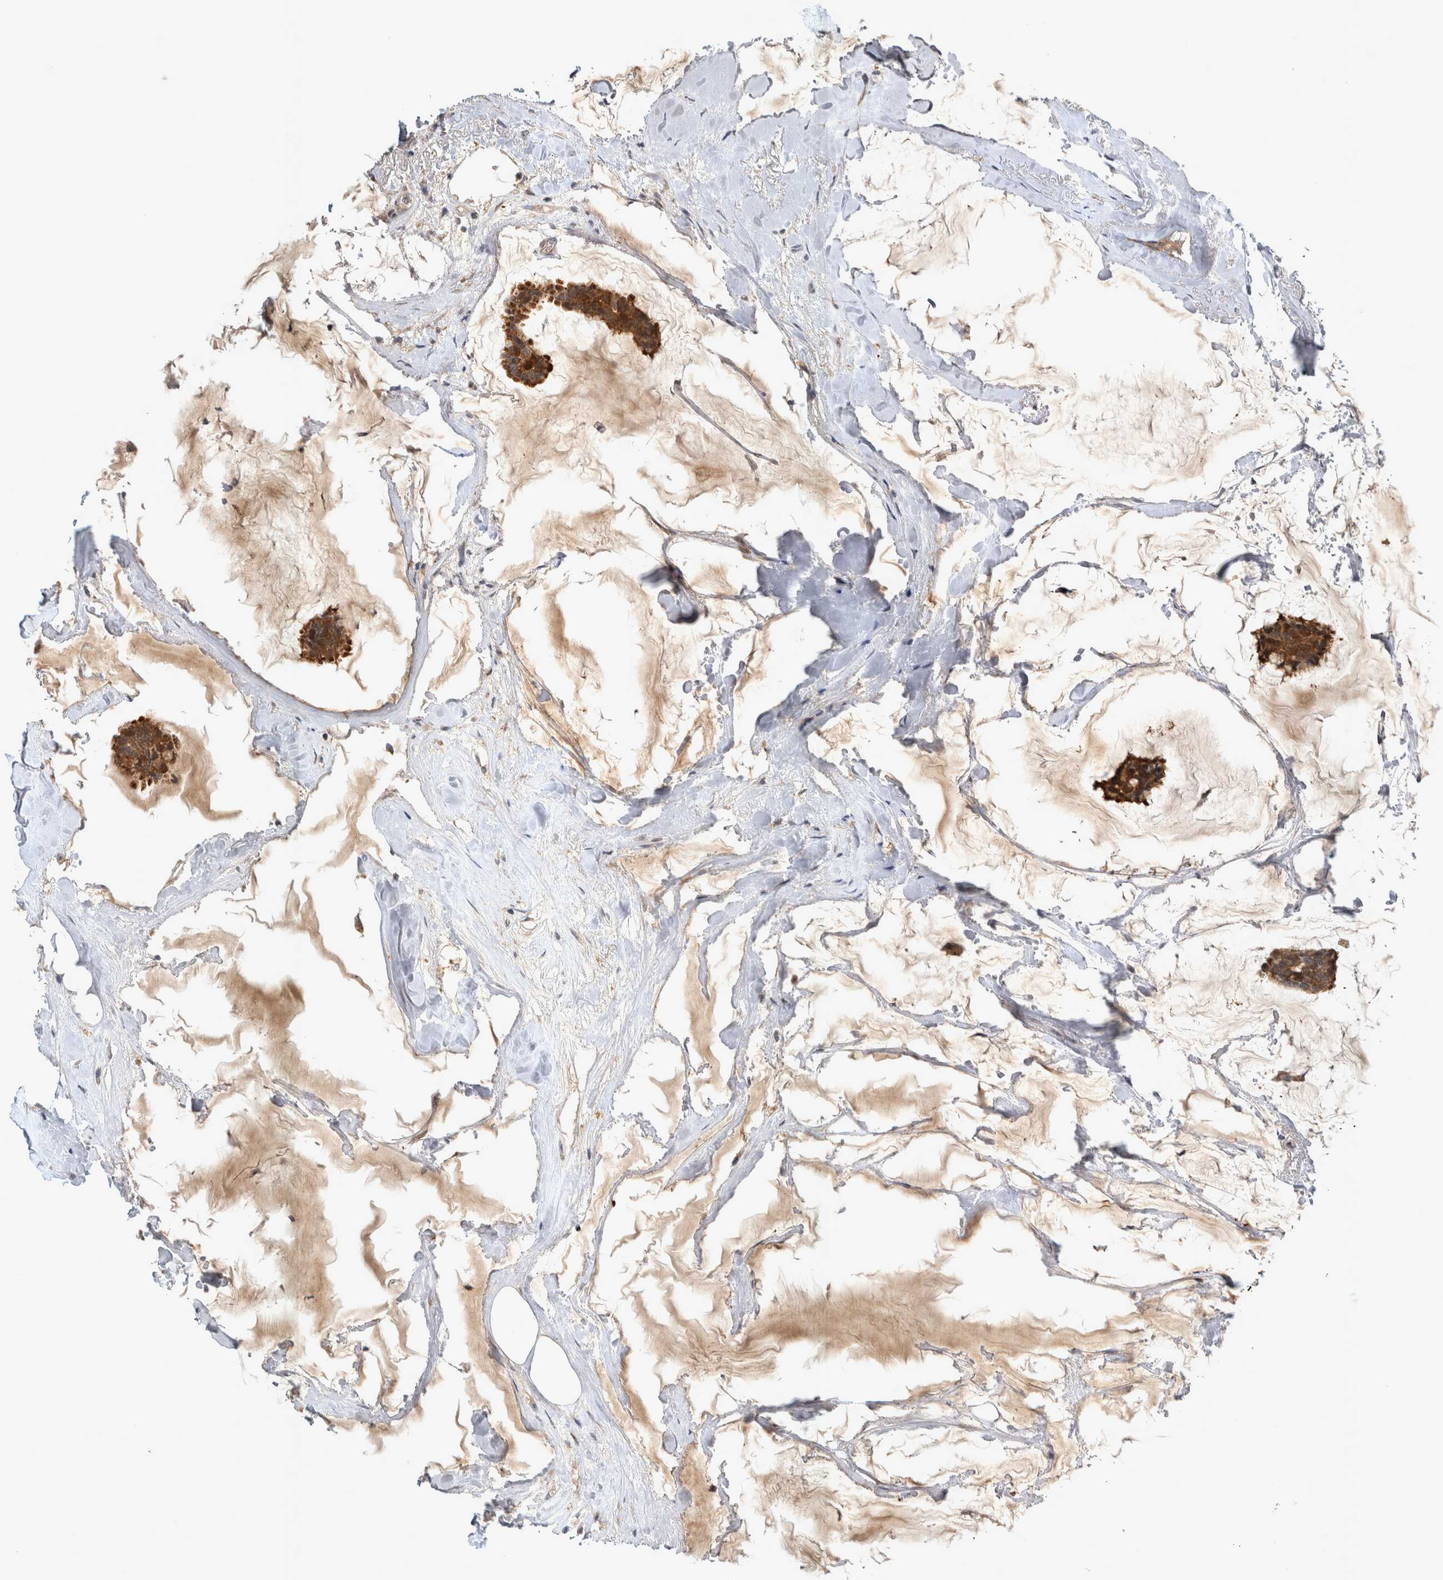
{"staining": {"intensity": "moderate", "quantity": ">75%", "location": "cytoplasmic/membranous"}, "tissue": "breast cancer", "cell_type": "Tumor cells", "image_type": "cancer", "snomed": [{"axis": "morphology", "description": "Duct carcinoma"}, {"axis": "topography", "description": "Breast"}], "caption": "About >75% of tumor cells in intraductal carcinoma (breast) reveal moderate cytoplasmic/membranous protein positivity as visualized by brown immunohistochemical staining.", "gene": "TRMT61B", "patient": {"sex": "female", "age": 93}}